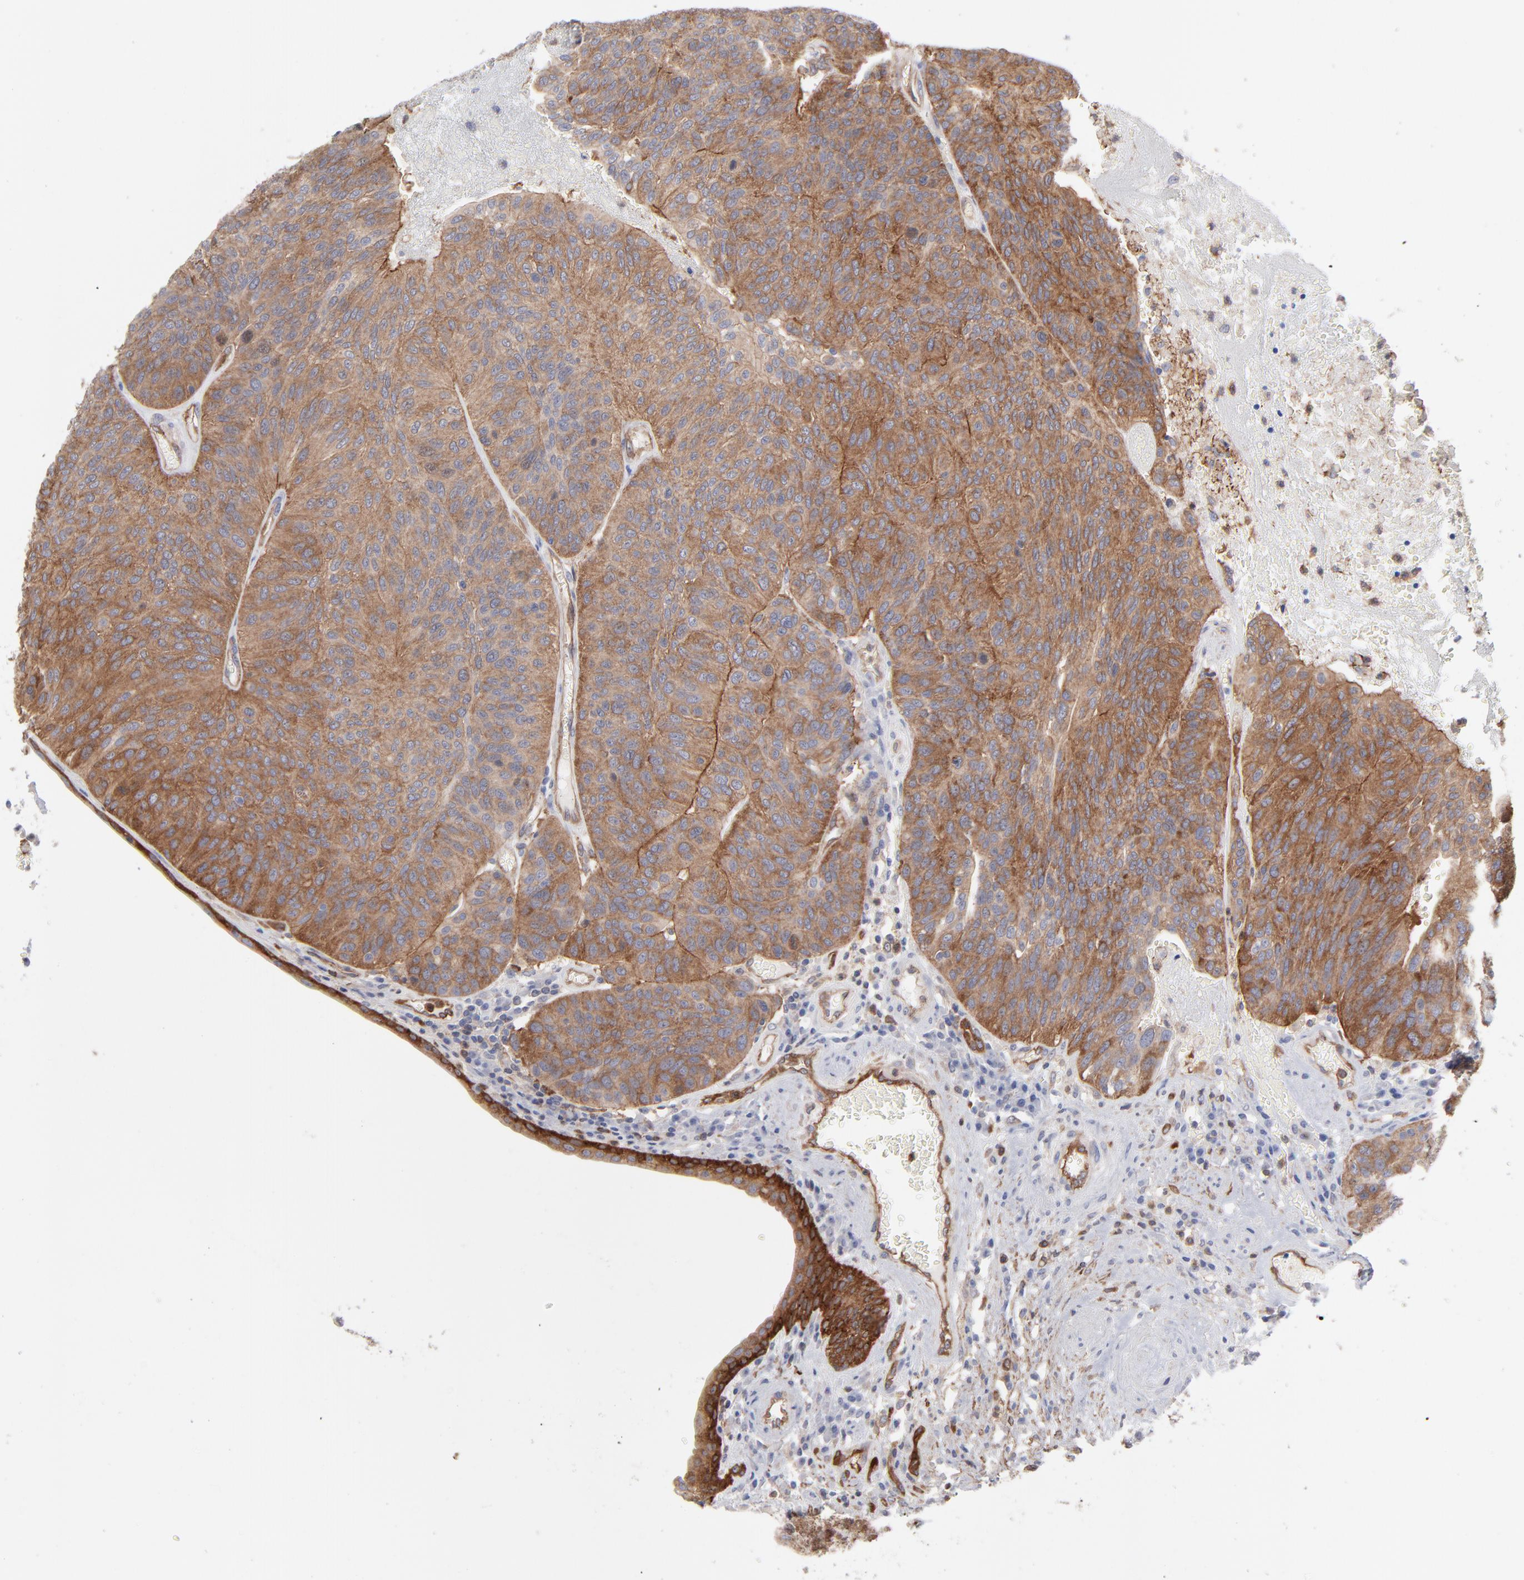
{"staining": {"intensity": "moderate", "quantity": ">75%", "location": "cytoplasmic/membranous"}, "tissue": "urothelial cancer", "cell_type": "Tumor cells", "image_type": "cancer", "snomed": [{"axis": "morphology", "description": "Urothelial carcinoma, High grade"}, {"axis": "topography", "description": "Urinary bladder"}], "caption": "Tumor cells demonstrate medium levels of moderate cytoplasmic/membranous expression in about >75% of cells in human urothelial cancer. The staining was performed using DAB, with brown indicating positive protein expression. Nuclei are stained blue with hematoxylin.", "gene": "PXN", "patient": {"sex": "male", "age": 66}}